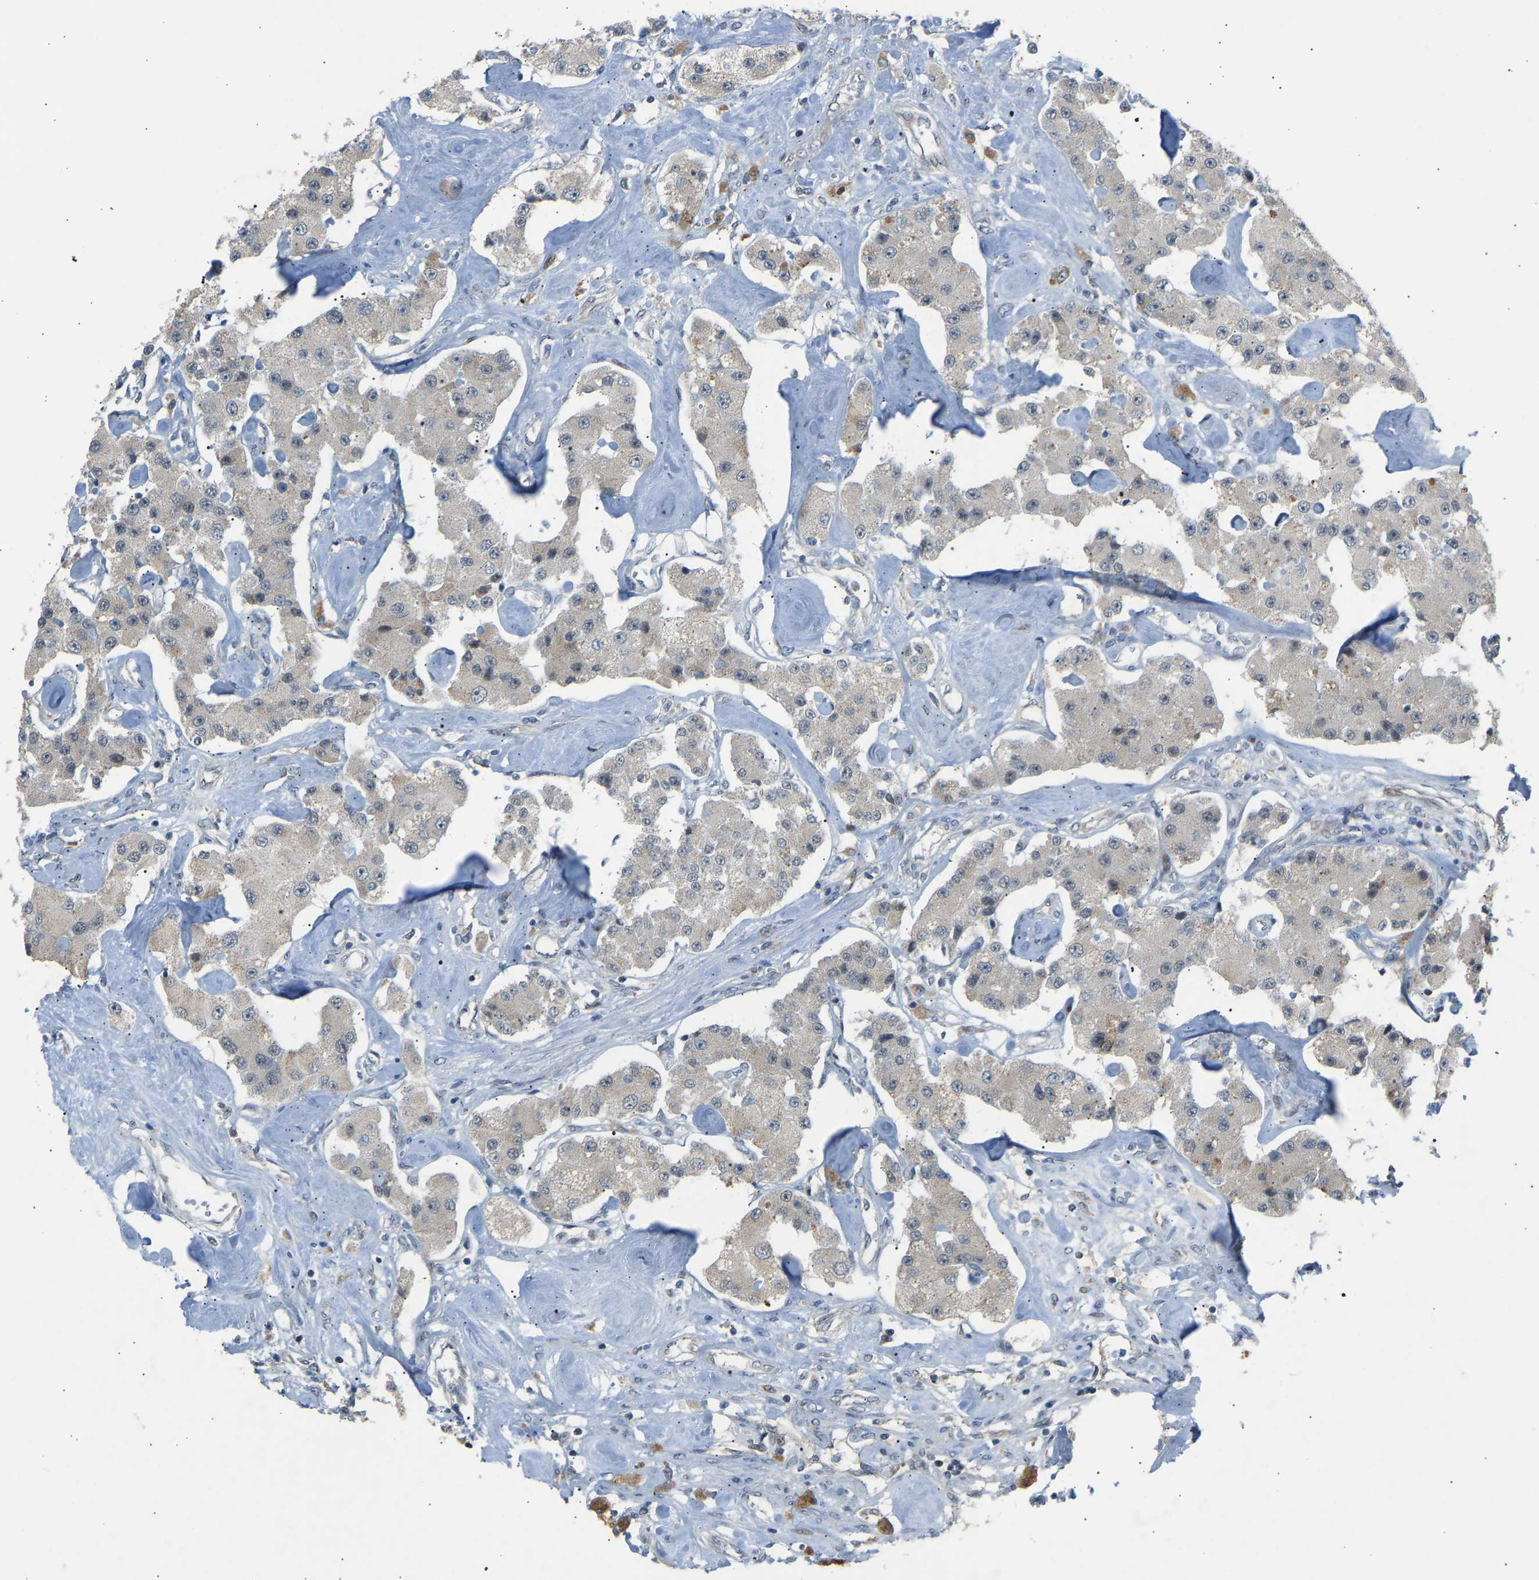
{"staining": {"intensity": "negative", "quantity": "none", "location": "none"}, "tissue": "carcinoid", "cell_type": "Tumor cells", "image_type": "cancer", "snomed": [{"axis": "morphology", "description": "Carcinoid, malignant, NOS"}, {"axis": "topography", "description": "Pancreas"}], "caption": "Histopathology image shows no significant protein staining in tumor cells of carcinoid.", "gene": "VPS41", "patient": {"sex": "male", "age": 41}}